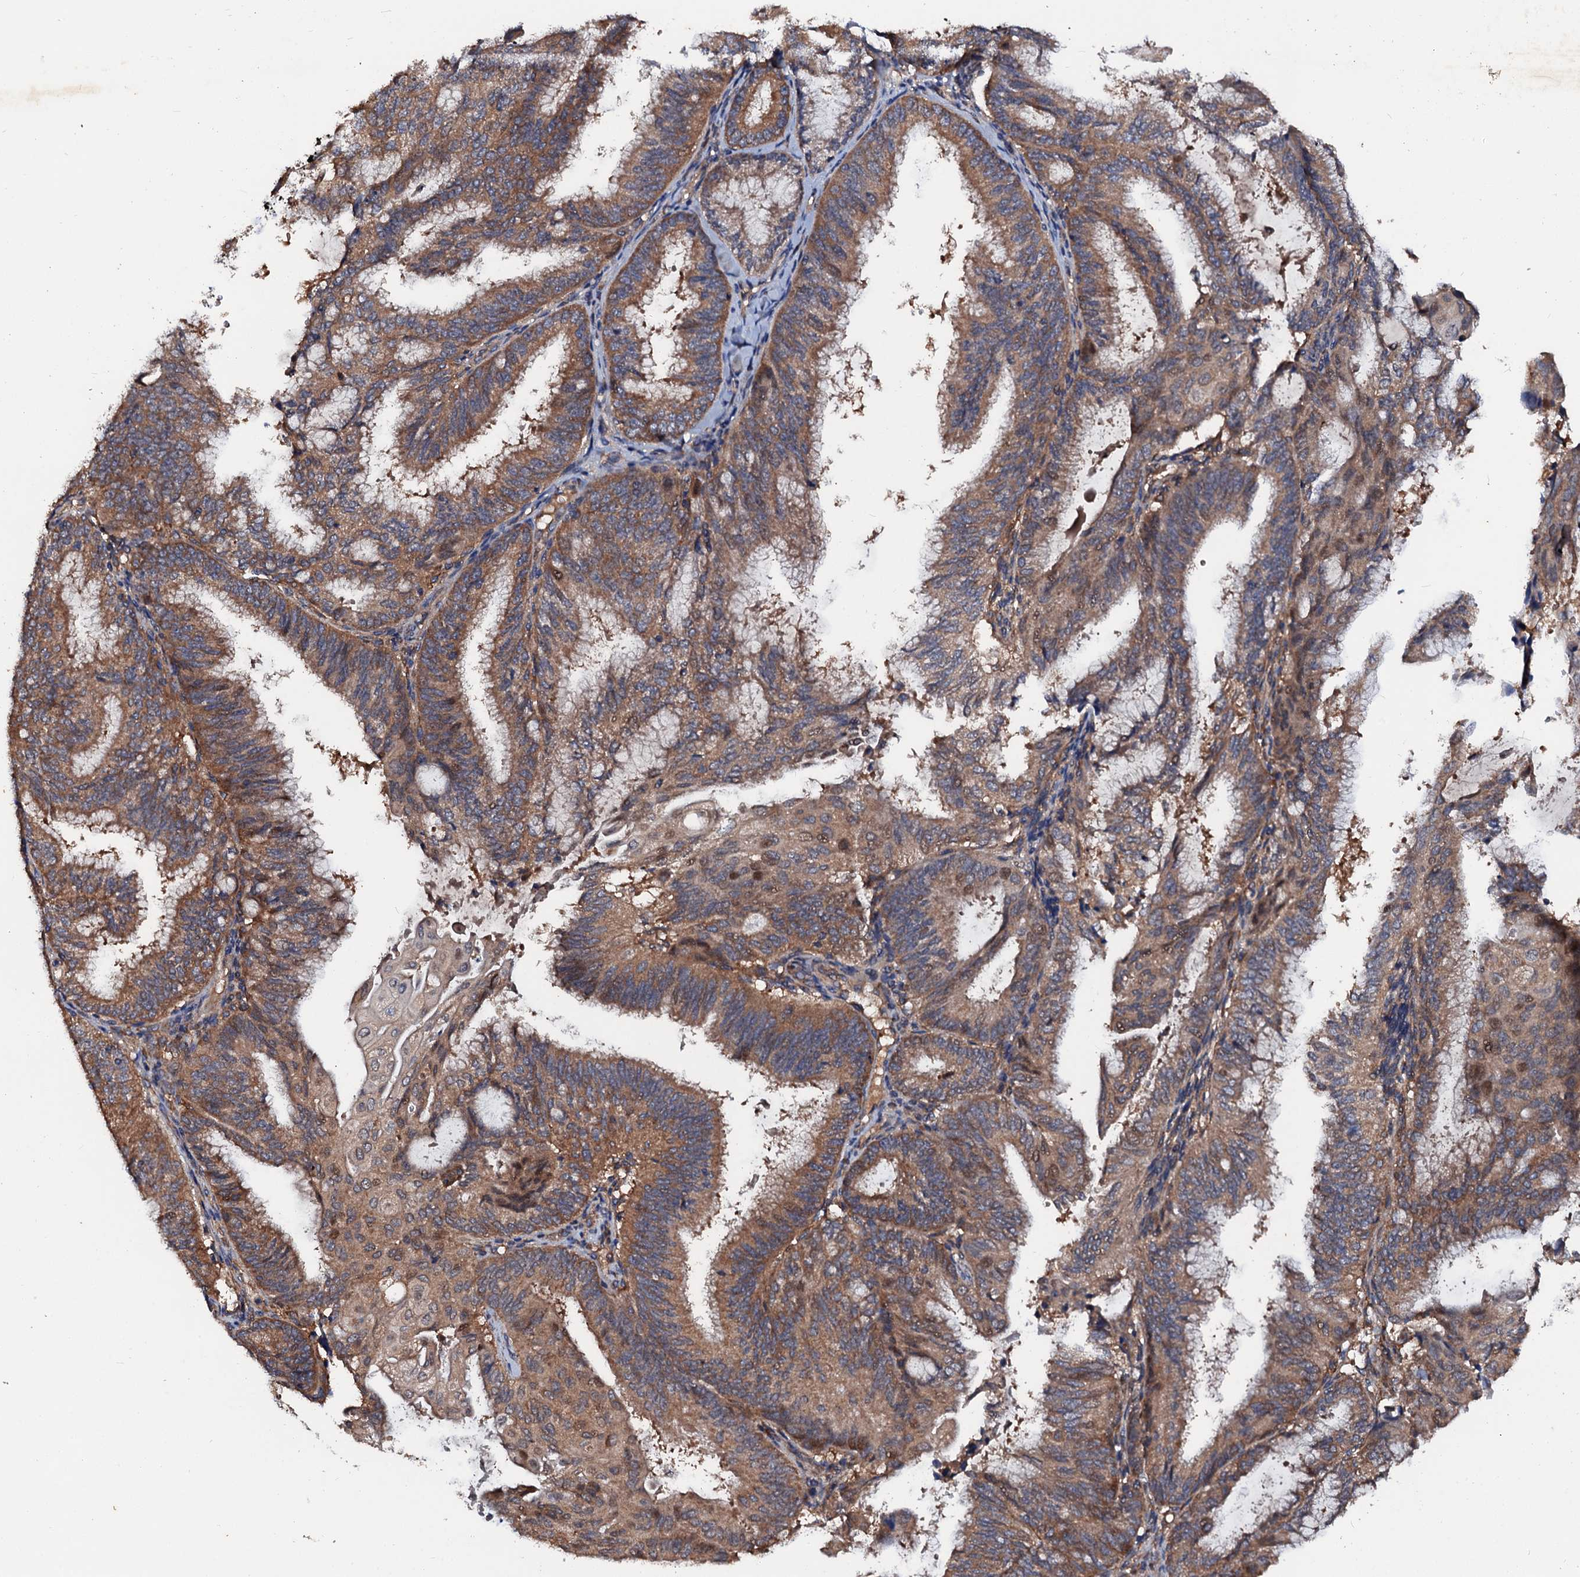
{"staining": {"intensity": "moderate", "quantity": ">75%", "location": "cytoplasmic/membranous"}, "tissue": "endometrial cancer", "cell_type": "Tumor cells", "image_type": "cancer", "snomed": [{"axis": "morphology", "description": "Adenocarcinoma, NOS"}, {"axis": "topography", "description": "Endometrium"}], "caption": "IHC (DAB (3,3'-diaminobenzidine)) staining of endometrial adenocarcinoma displays moderate cytoplasmic/membranous protein staining in approximately >75% of tumor cells. (Stains: DAB in brown, nuclei in blue, Microscopy: brightfield microscopy at high magnification).", "gene": "EXTL1", "patient": {"sex": "female", "age": 49}}